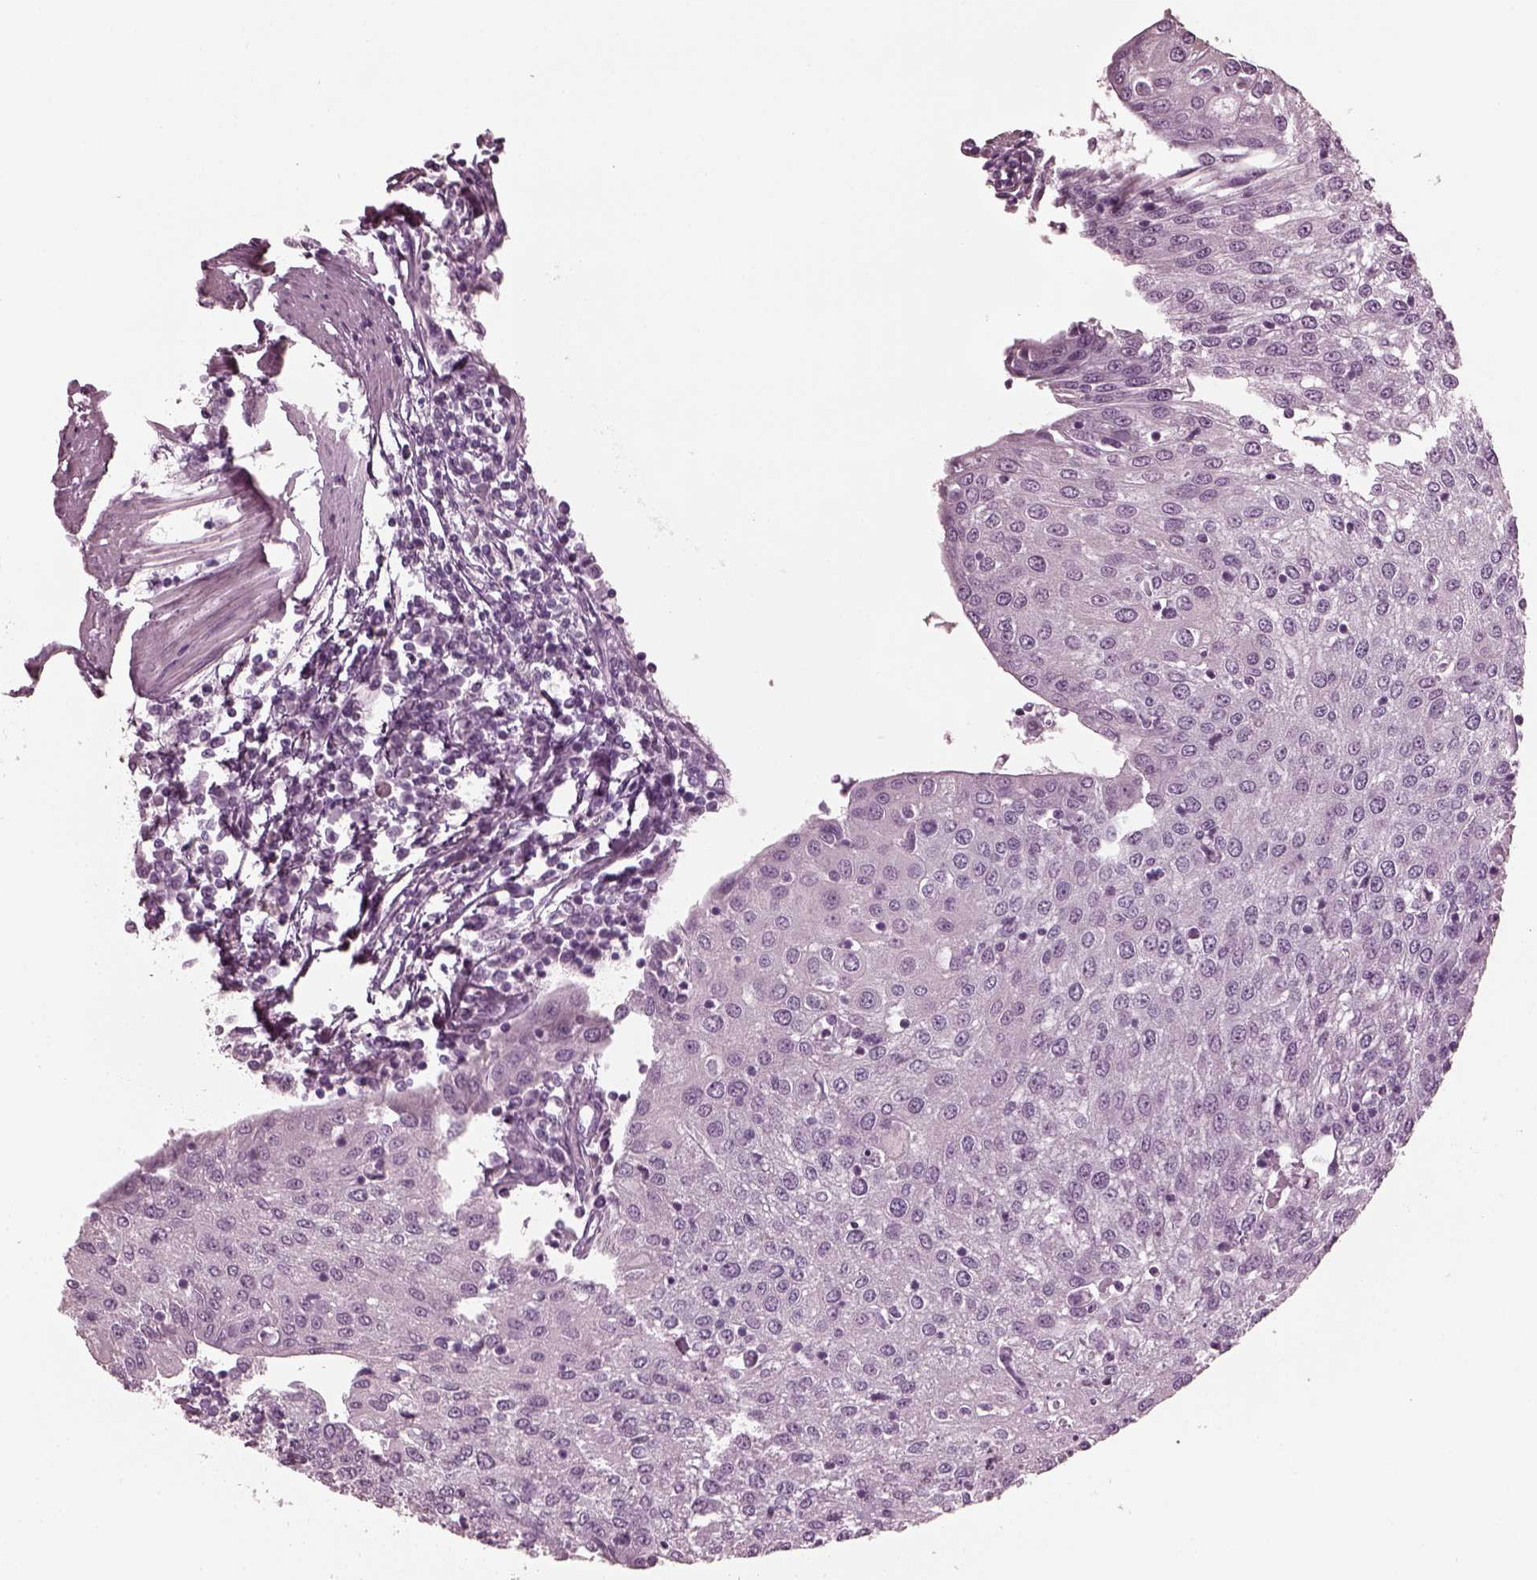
{"staining": {"intensity": "negative", "quantity": "none", "location": "none"}, "tissue": "urothelial cancer", "cell_type": "Tumor cells", "image_type": "cancer", "snomed": [{"axis": "morphology", "description": "Urothelial carcinoma, High grade"}, {"axis": "topography", "description": "Urinary bladder"}], "caption": "This is a micrograph of IHC staining of high-grade urothelial carcinoma, which shows no staining in tumor cells.", "gene": "GRM6", "patient": {"sex": "female", "age": 85}}